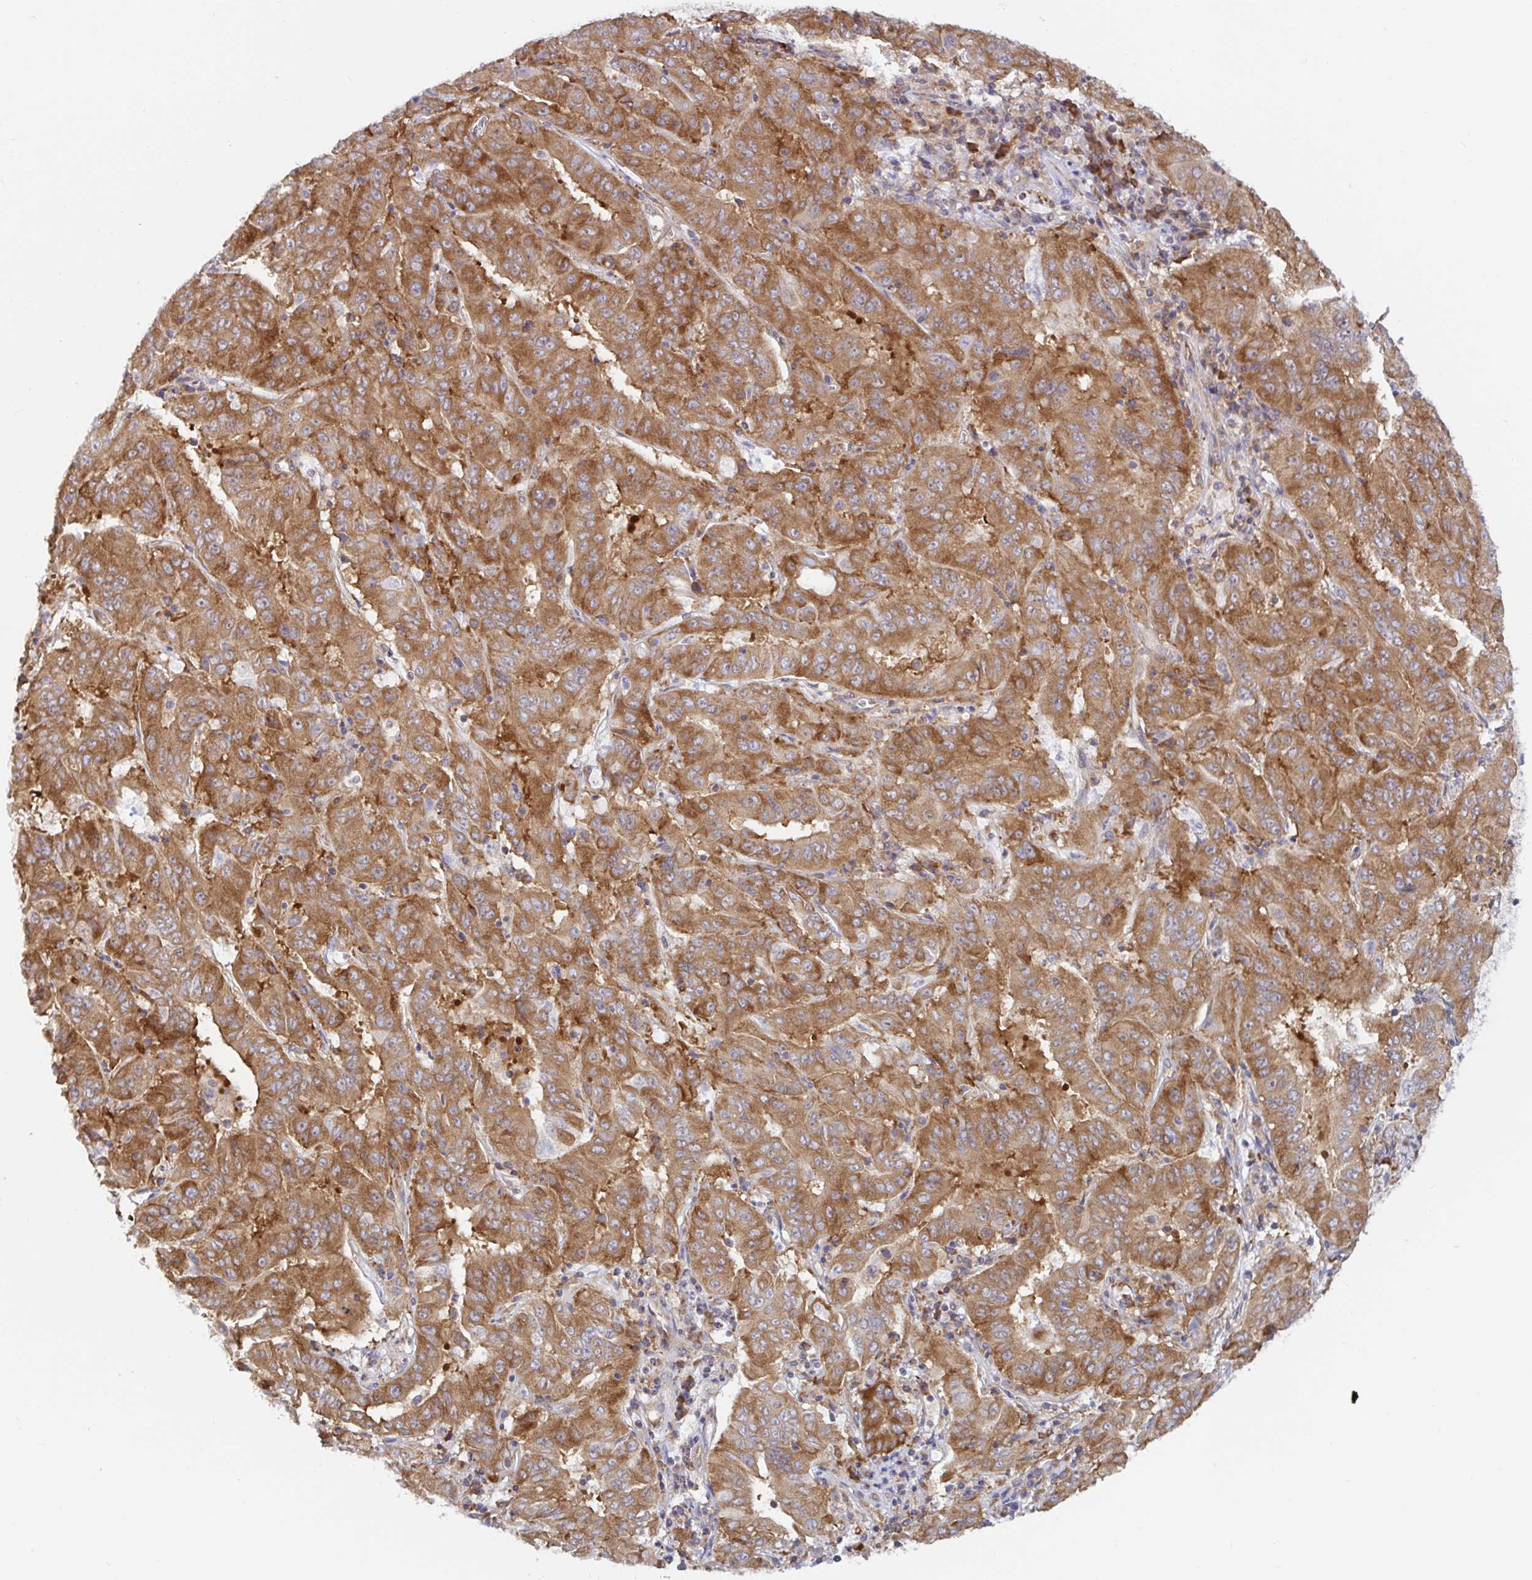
{"staining": {"intensity": "strong", "quantity": ">75%", "location": "cytoplasmic/membranous"}, "tissue": "pancreatic cancer", "cell_type": "Tumor cells", "image_type": "cancer", "snomed": [{"axis": "morphology", "description": "Adenocarcinoma, NOS"}, {"axis": "topography", "description": "Pancreas"}], "caption": "Immunohistochemistry of human pancreatic cancer shows high levels of strong cytoplasmic/membranous positivity in approximately >75% of tumor cells.", "gene": "LARP1", "patient": {"sex": "male", "age": 63}}